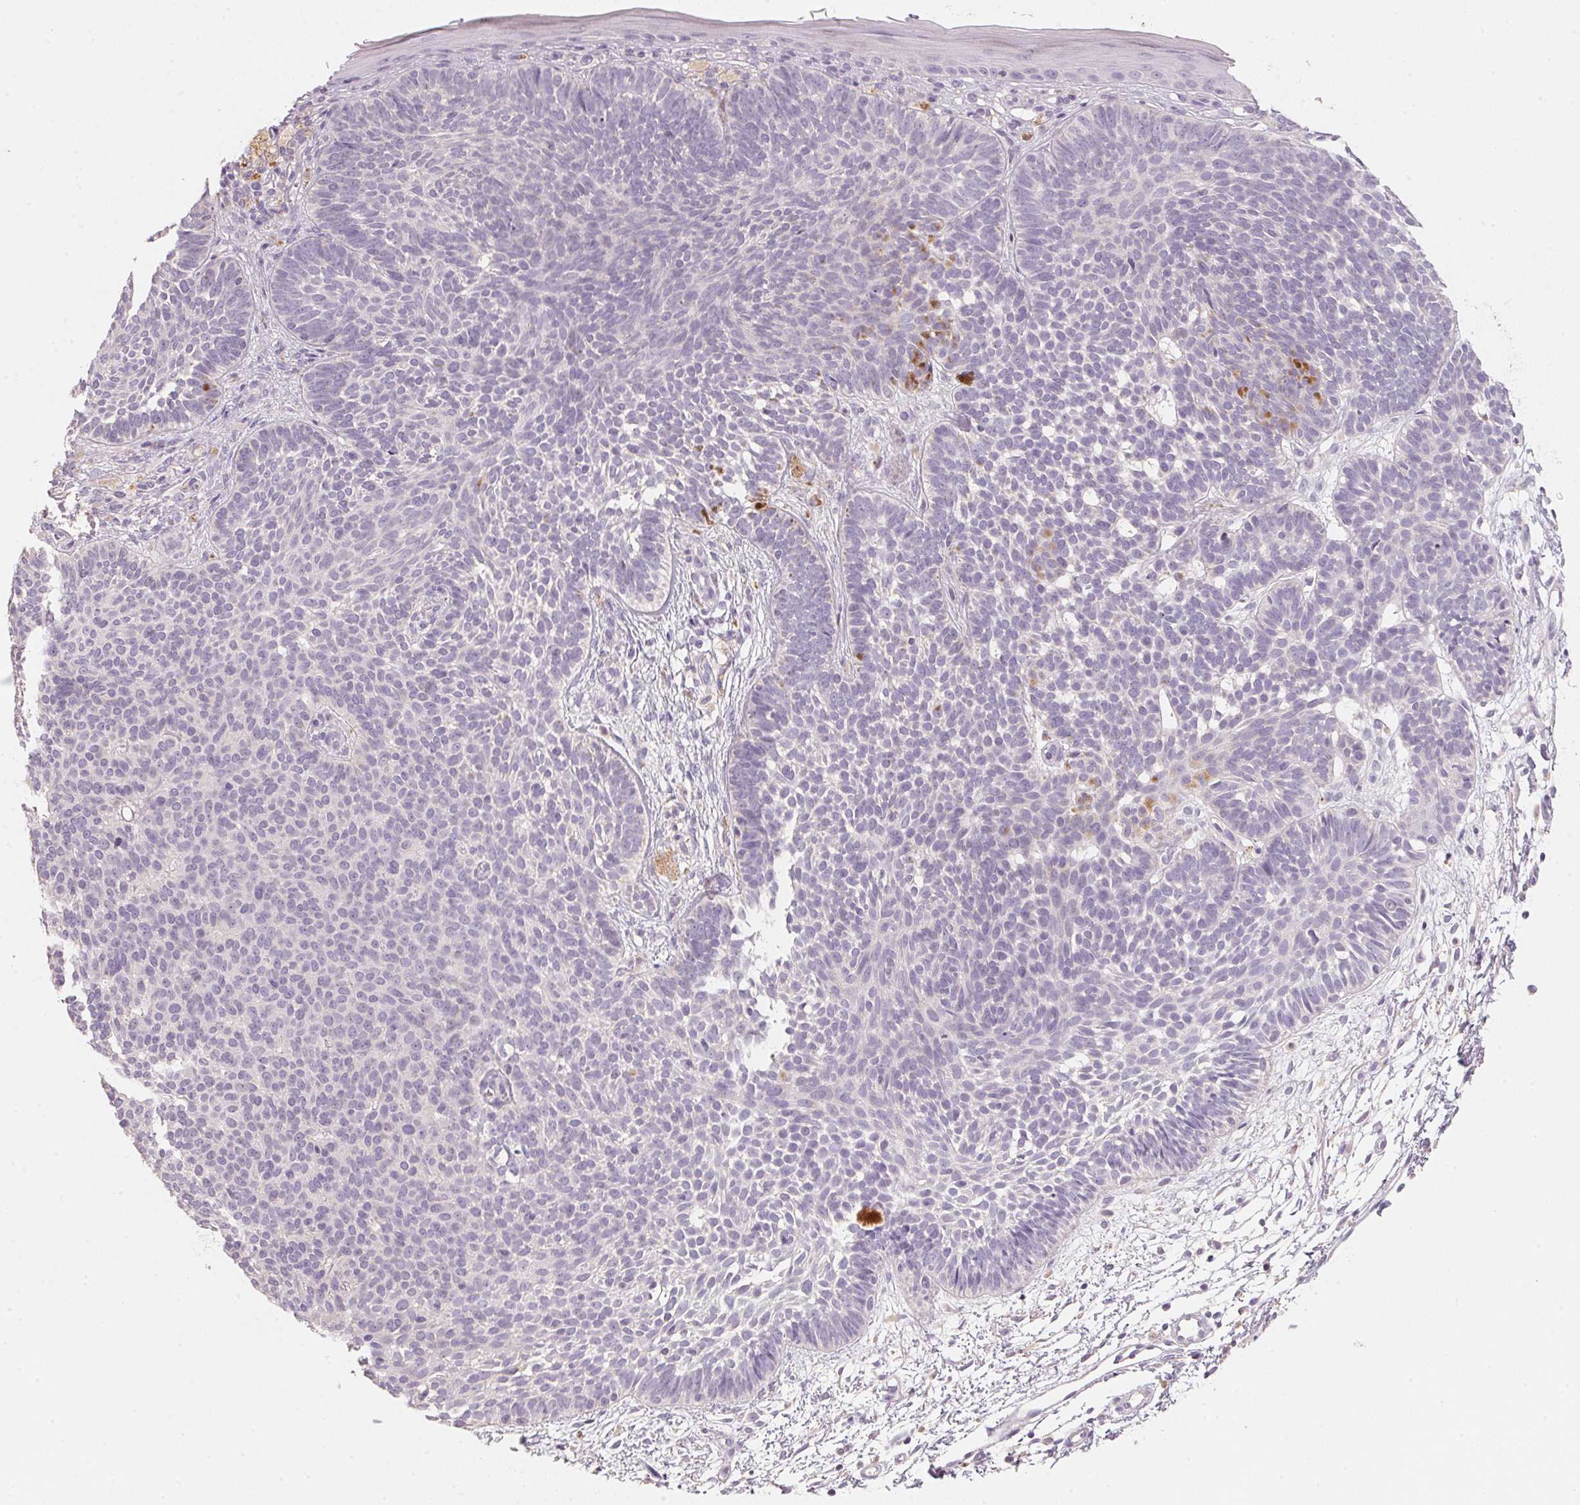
{"staining": {"intensity": "negative", "quantity": "none", "location": "none"}, "tissue": "skin cancer", "cell_type": "Tumor cells", "image_type": "cancer", "snomed": [{"axis": "morphology", "description": "Basal cell carcinoma"}, {"axis": "topography", "description": "Skin"}], "caption": "A high-resolution photomicrograph shows immunohistochemistry staining of skin cancer (basal cell carcinoma), which exhibits no significant staining in tumor cells.", "gene": "TREH", "patient": {"sex": "female", "age": 85}}